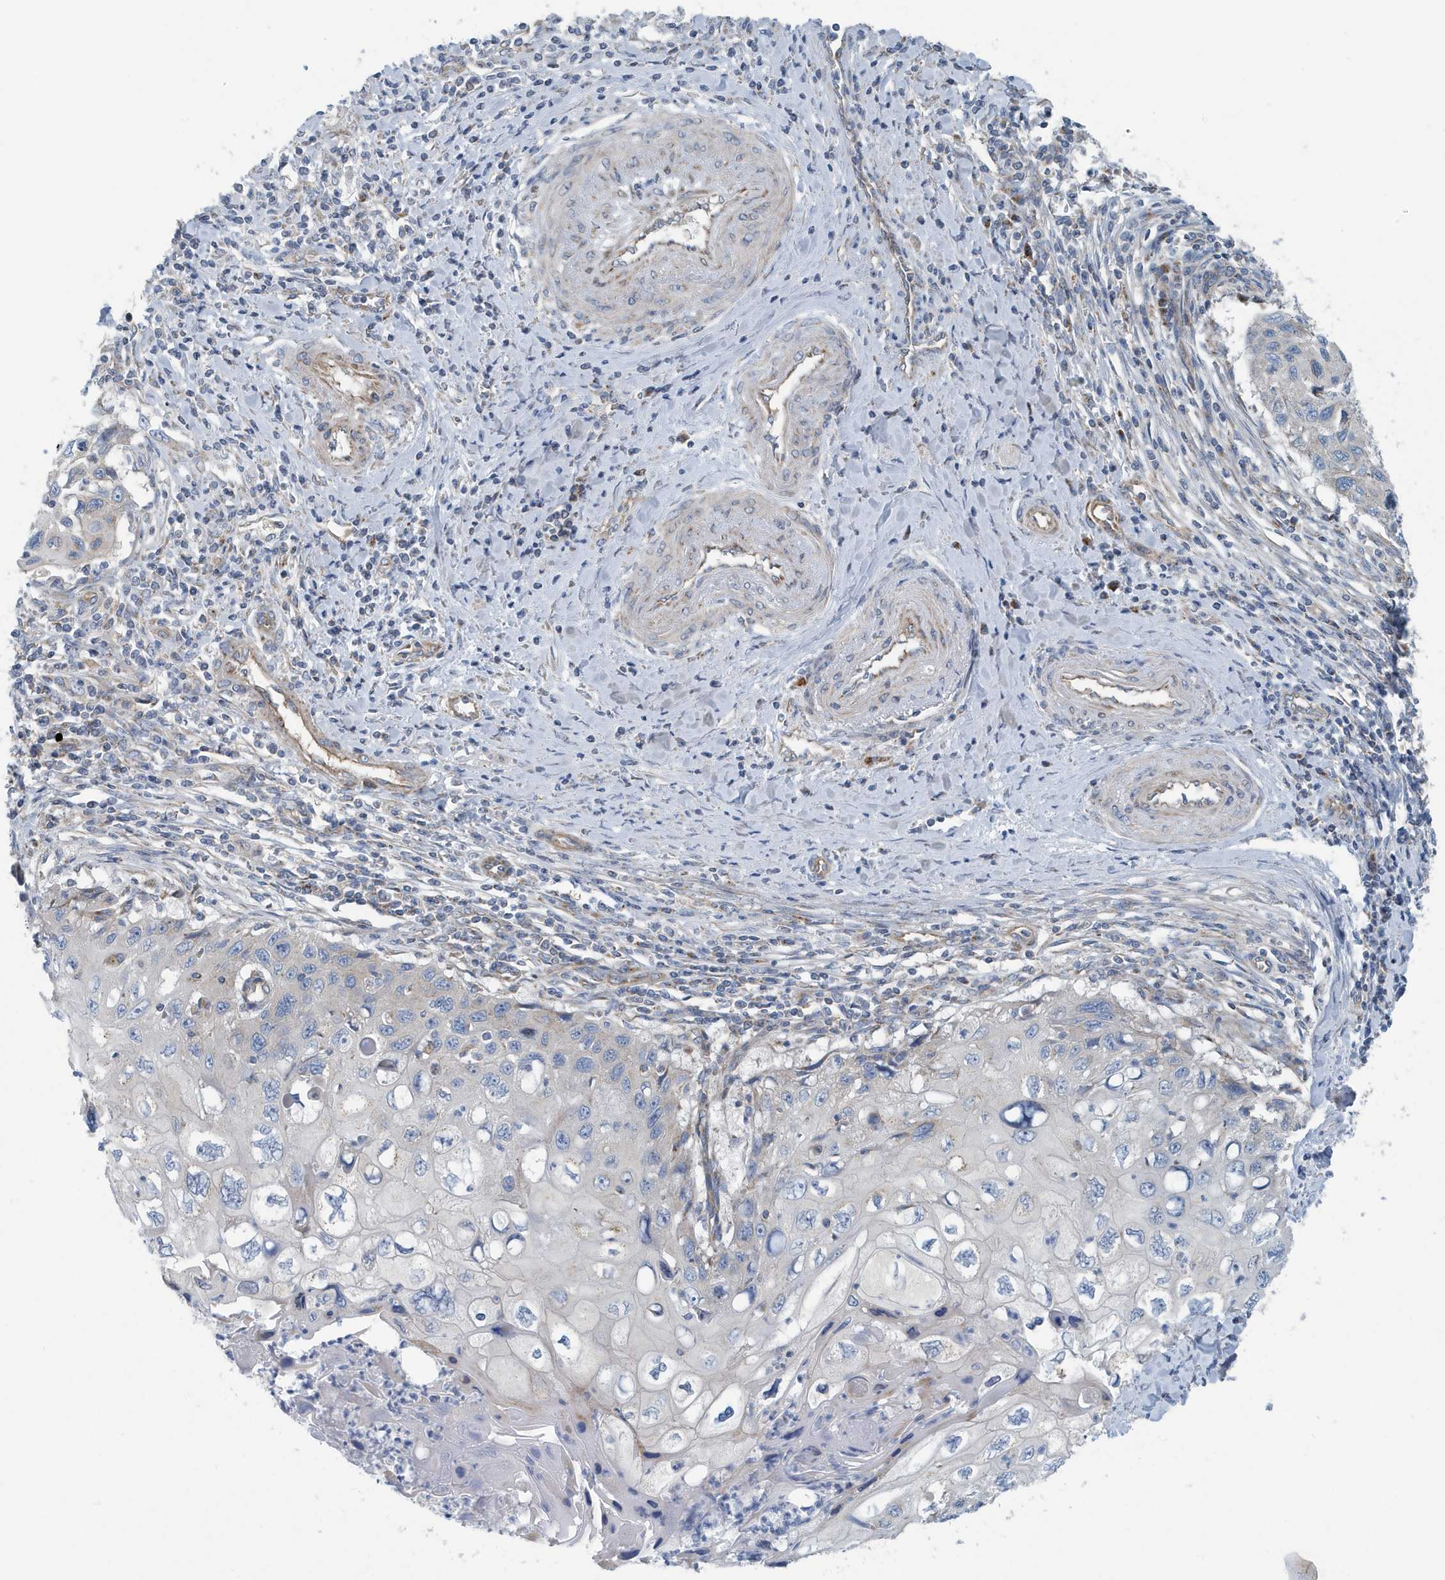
{"staining": {"intensity": "negative", "quantity": "none", "location": "none"}, "tissue": "cervical cancer", "cell_type": "Tumor cells", "image_type": "cancer", "snomed": [{"axis": "morphology", "description": "Squamous cell carcinoma, NOS"}, {"axis": "topography", "description": "Cervix"}], "caption": "Protein analysis of cervical cancer shows no significant positivity in tumor cells.", "gene": "PPM1M", "patient": {"sex": "female", "age": 70}}